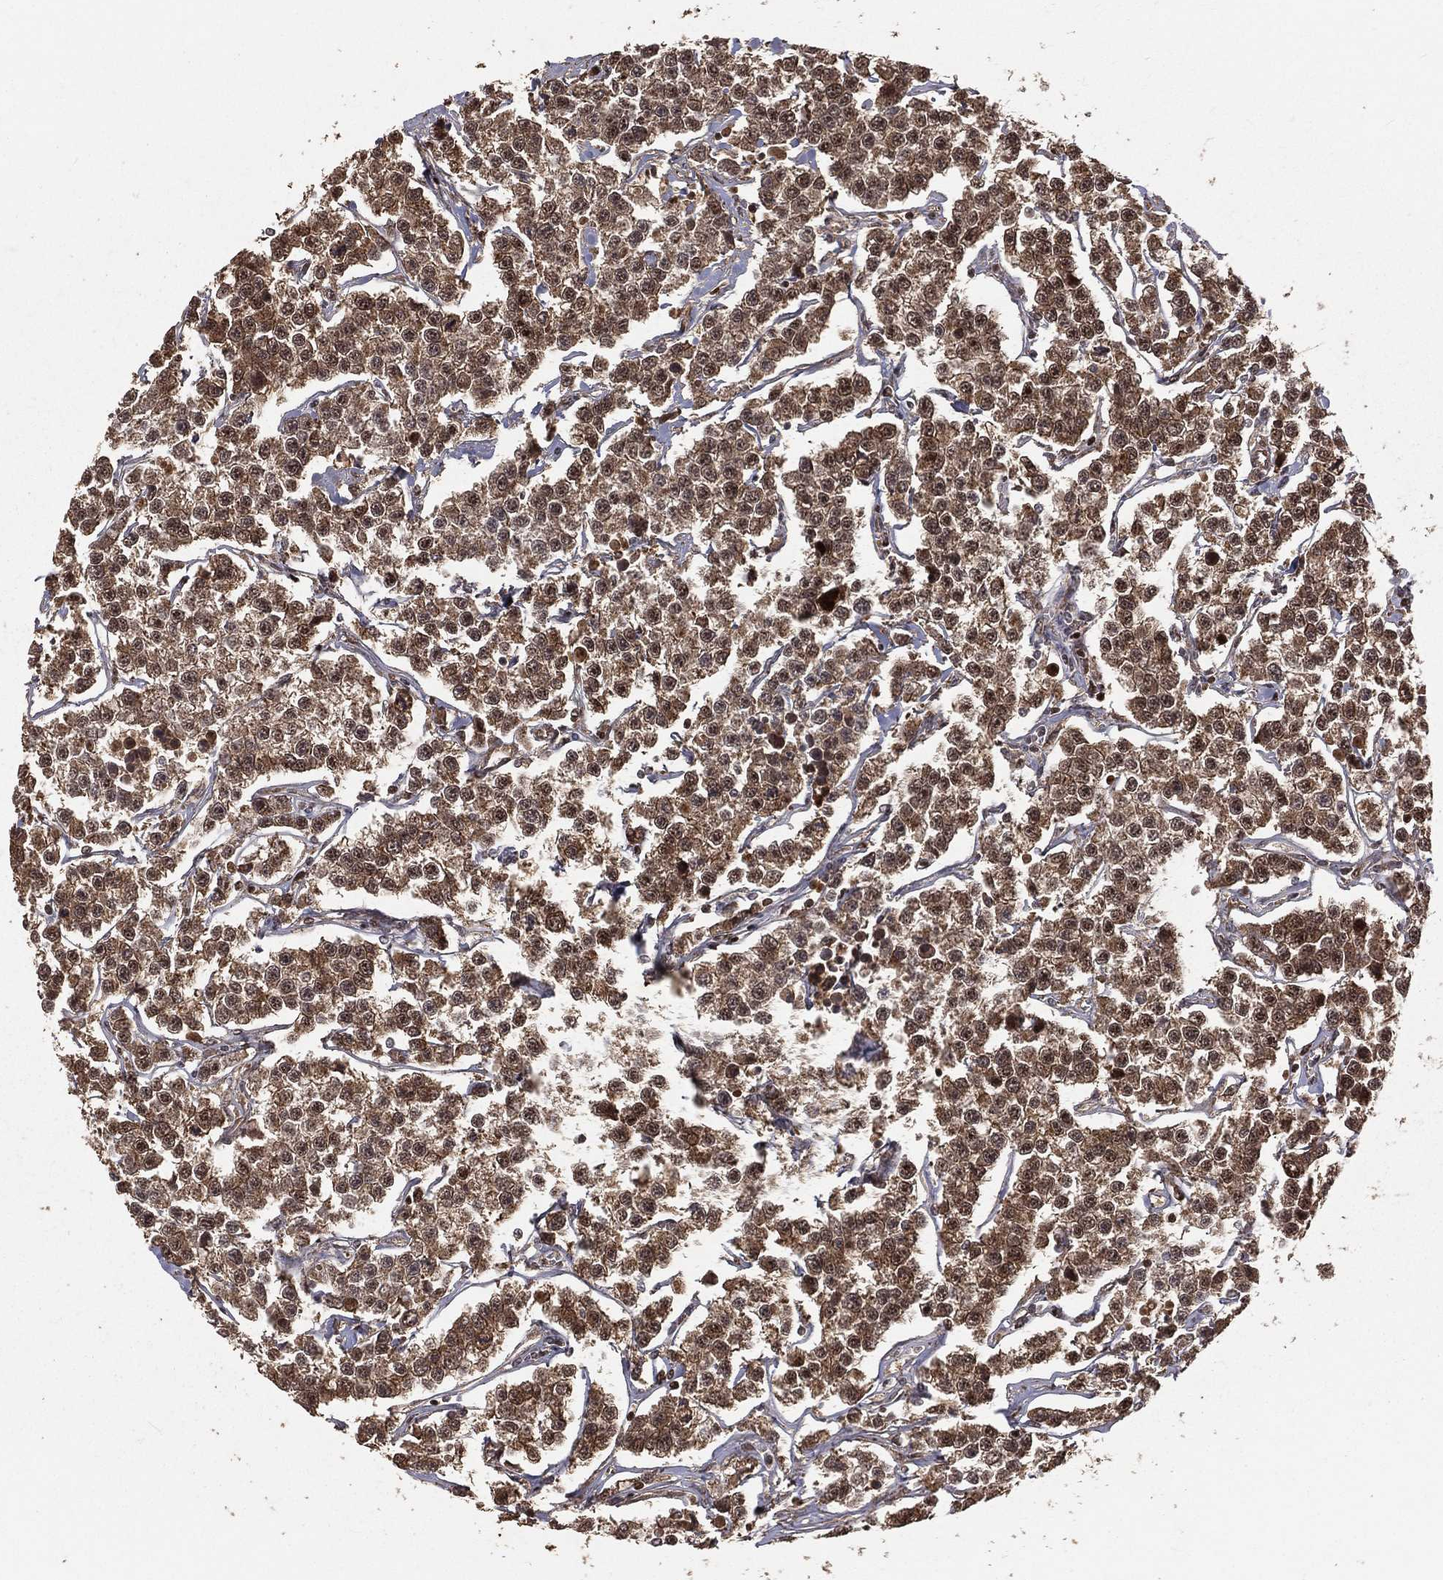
{"staining": {"intensity": "moderate", "quantity": ">75%", "location": "cytoplasmic/membranous,nuclear"}, "tissue": "testis cancer", "cell_type": "Tumor cells", "image_type": "cancer", "snomed": [{"axis": "morphology", "description": "Seminoma, NOS"}, {"axis": "topography", "description": "Testis"}], "caption": "Seminoma (testis) stained with a brown dye reveals moderate cytoplasmic/membranous and nuclear positive expression in about >75% of tumor cells.", "gene": "MAPK1", "patient": {"sex": "male", "age": 59}}